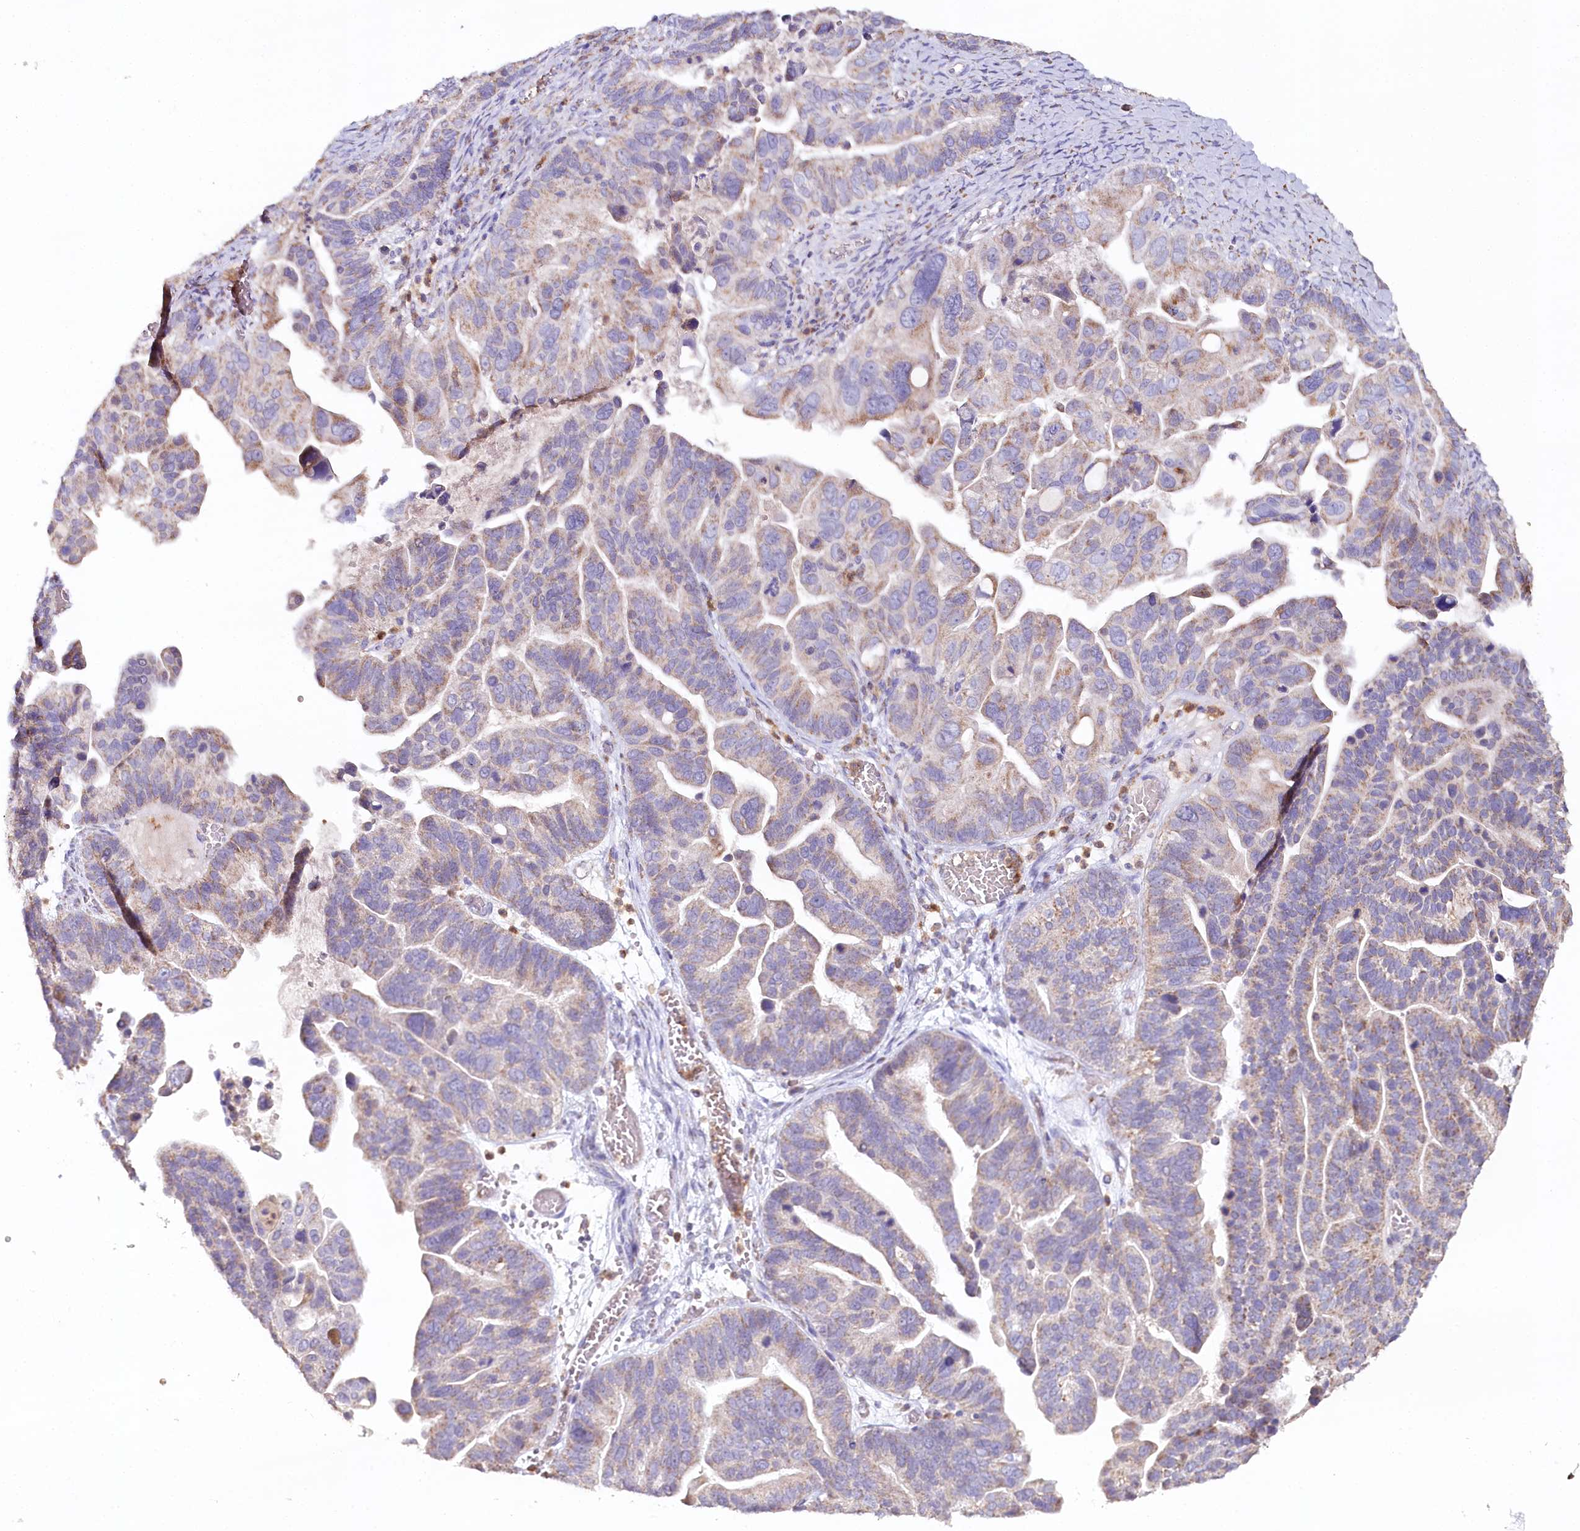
{"staining": {"intensity": "weak", "quantity": "25%-75%", "location": "cytoplasmic/membranous"}, "tissue": "ovarian cancer", "cell_type": "Tumor cells", "image_type": "cancer", "snomed": [{"axis": "morphology", "description": "Cystadenocarcinoma, serous, NOS"}, {"axis": "topography", "description": "Ovary"}], "caption": "Ovarian cancer (serous cystadenocarcinoma) stained with a brown dye displays weak cytoplasmic/membranous positive staining in about 25%-75% of tumor cells.", "gene": "MMP25", "patient": {"sex": "female", "age": 56}}